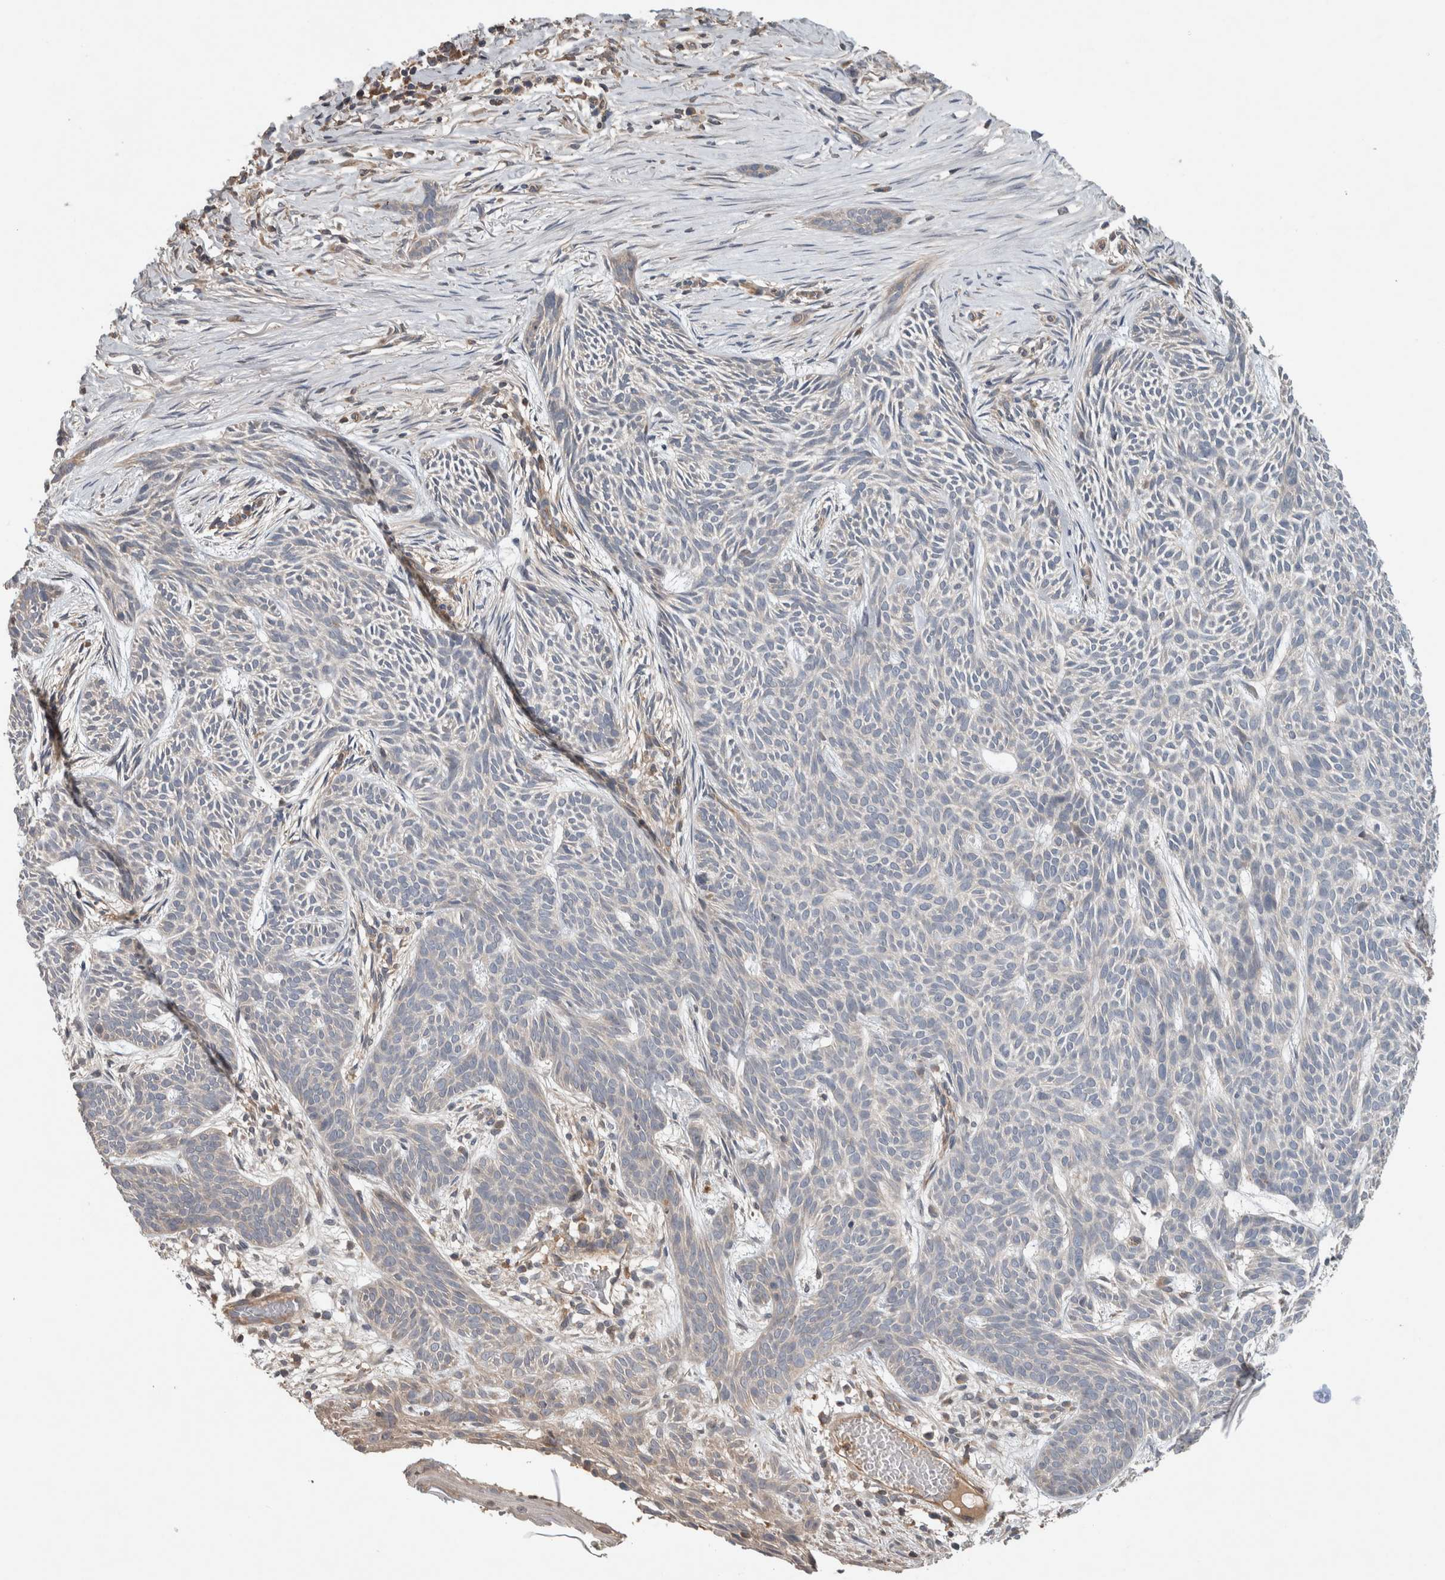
{"staining": {"intensity": "negative", "quantity": "none", "location": "none"}, "tissue": "skin cancer", "cell_type": "Tumor cells", "image_type": "cancer", "snomed": [{"axis": "morphology", "description": "Basal cell carcinoma"}, {"axis": "topography", "description": "Skin"}], "caption": "Tumor cells are negative for brown protein staining in skin basal cell carcinoma. (Immunohistochemistry (ihc), brightfield microscopy, high magnification).", "gene": "TARBP1", "patient": {"sex": "female", "age": 59}}